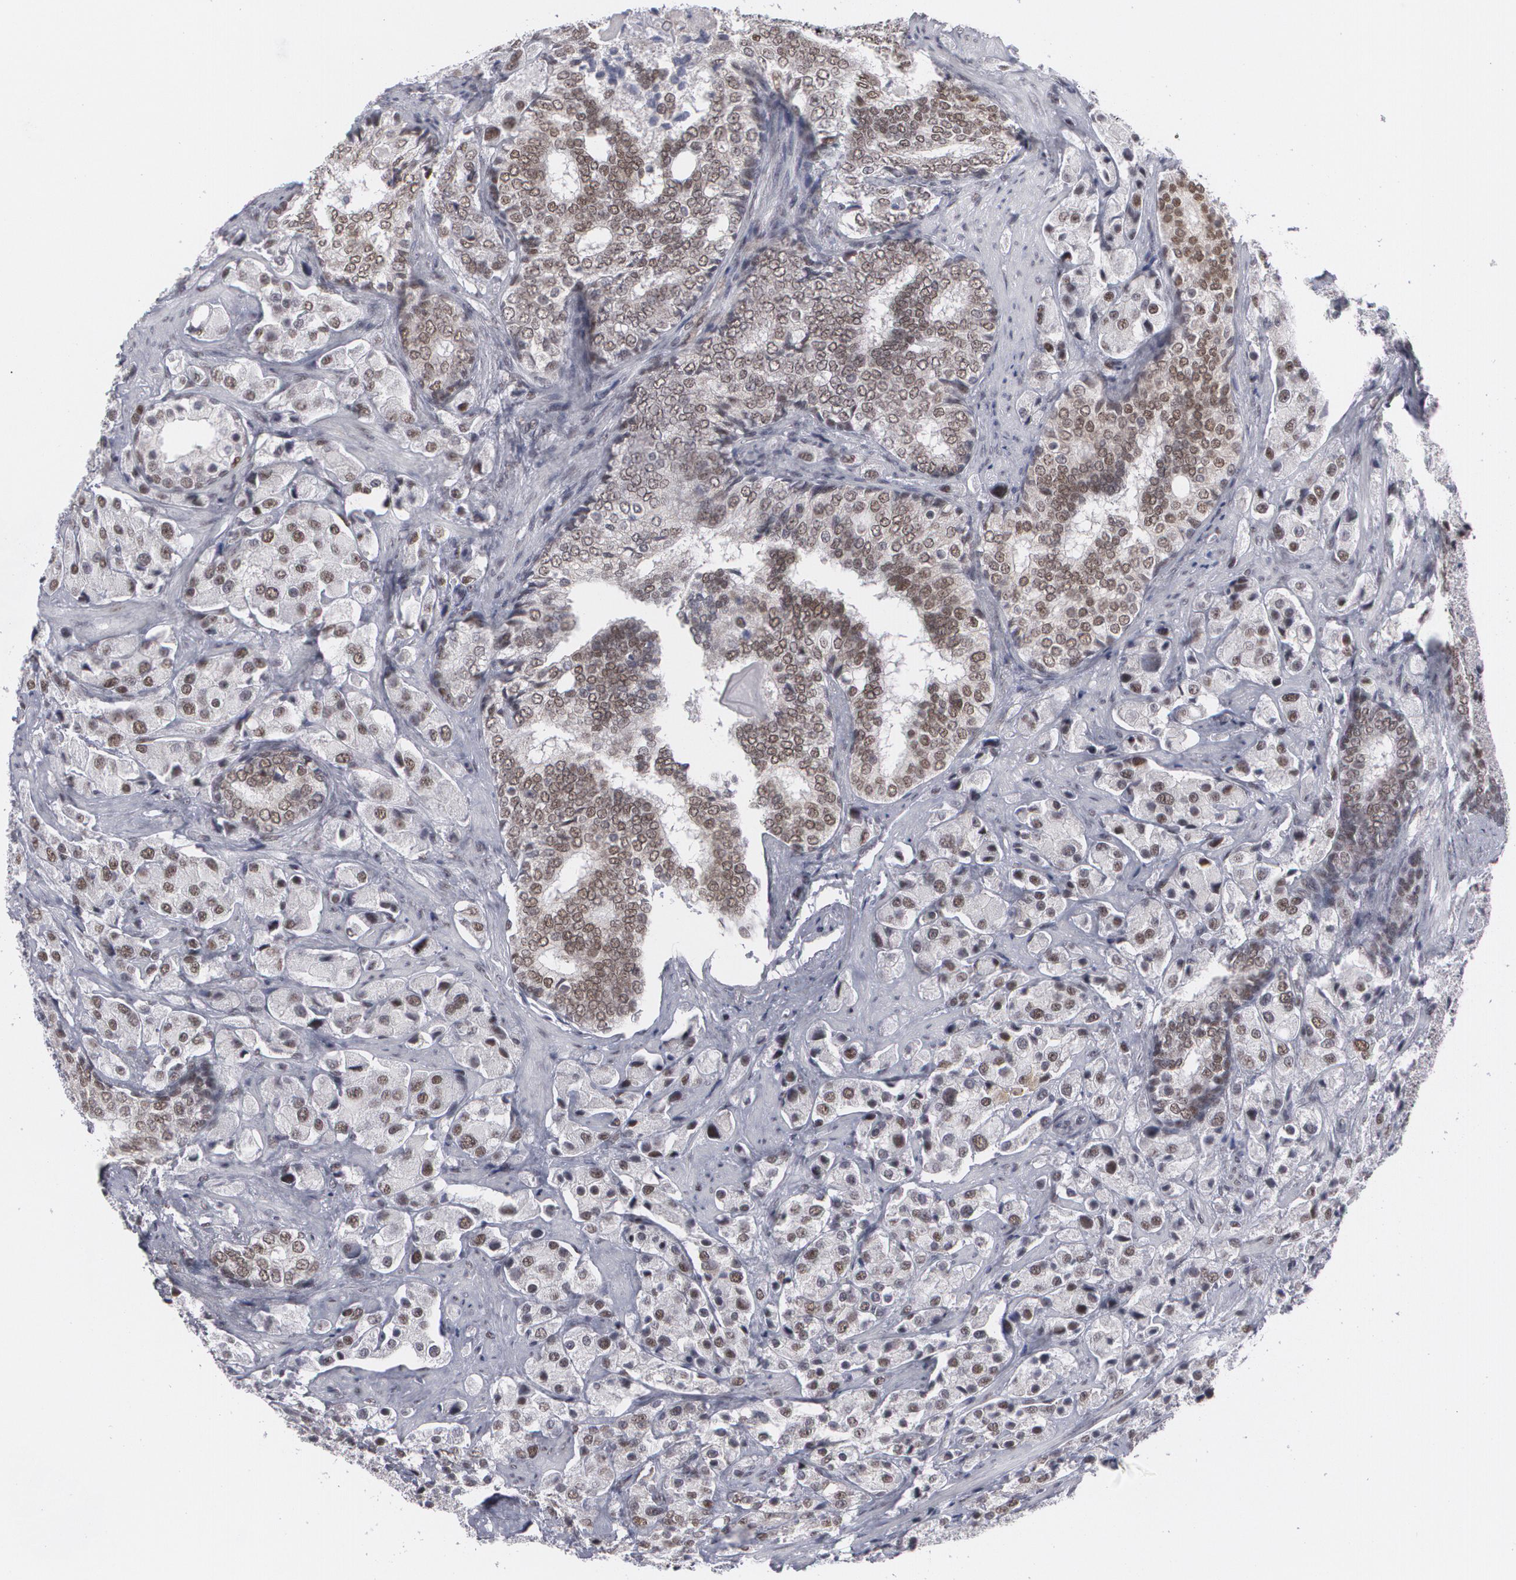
{"staining": {"intensity": "moderate", "quantity": "25%-75%", "location": "nuclear"}, "tissue": "prostate cancer", "cell_type": "Tumor cells", "image_type": "cancer", "snomed": [{"axis": "morphology", "description": "Adenocarcinoma, Medium grade"}, {"axis": "topography", "description": "Prostate"}], "caption": "Human prostate cancer (adenocarcinoma (medium-grade)) stained with a protein marker shows moderate staining in tumor cells.", "gene": "MCL1", "patient": {"sex": "male", "age": 70}}